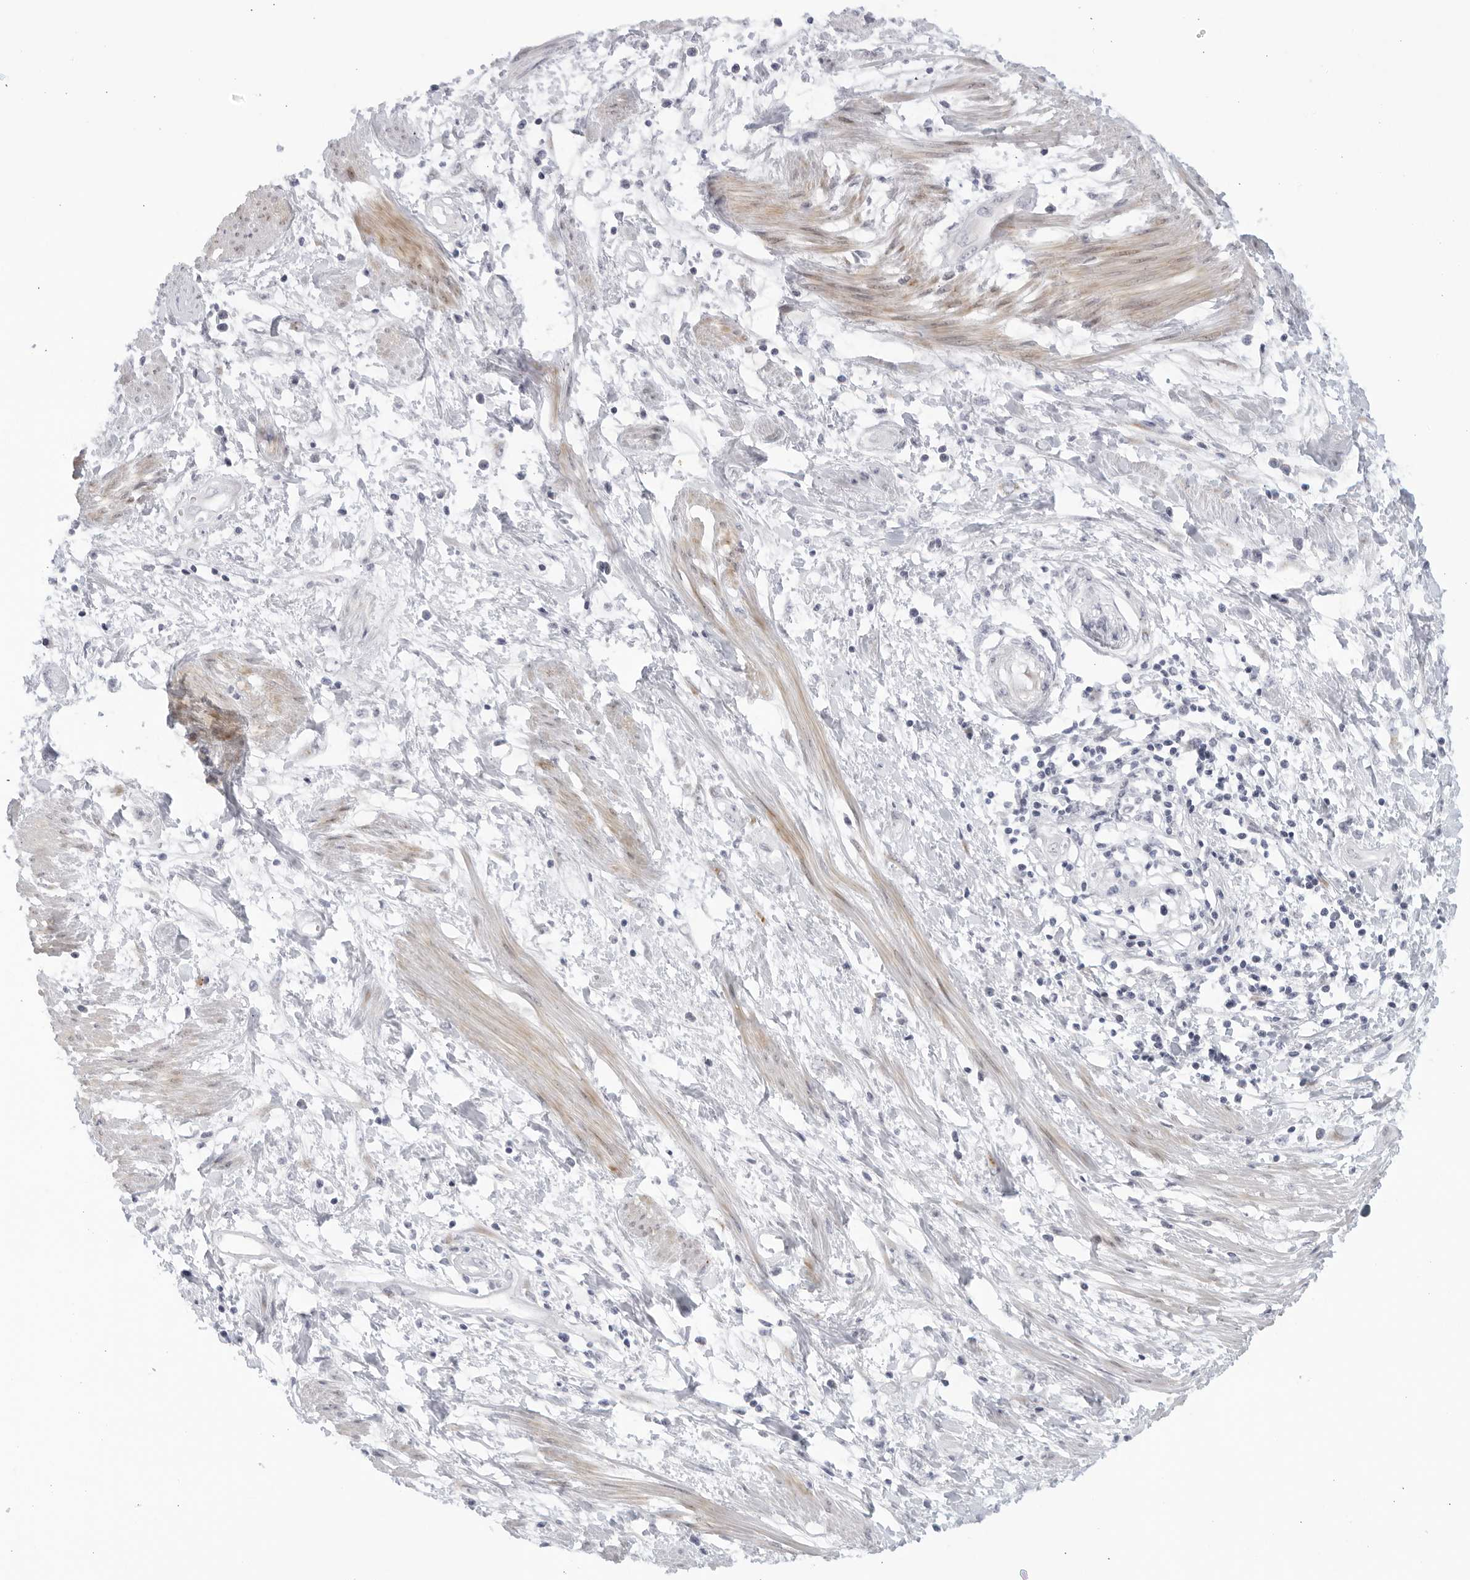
{"staining": {"intensity": "negative", "quantity": "none", "location": "none"}, "tissue": "cervical cancer", "cell_type": "Tumor cells", "image_type": "cancer", "snomed": [{"axis": "morphology", "description": "Squamous cell carcinoma, NOS"}, {"axis": "topography", "description": "Cervix"}], "caption": "Tumor cells show no significant expression in cervical cancer (squamous cell carcinoma).", "gene": "WDTC1", "patient": {"sex": "female", "age": 57}}